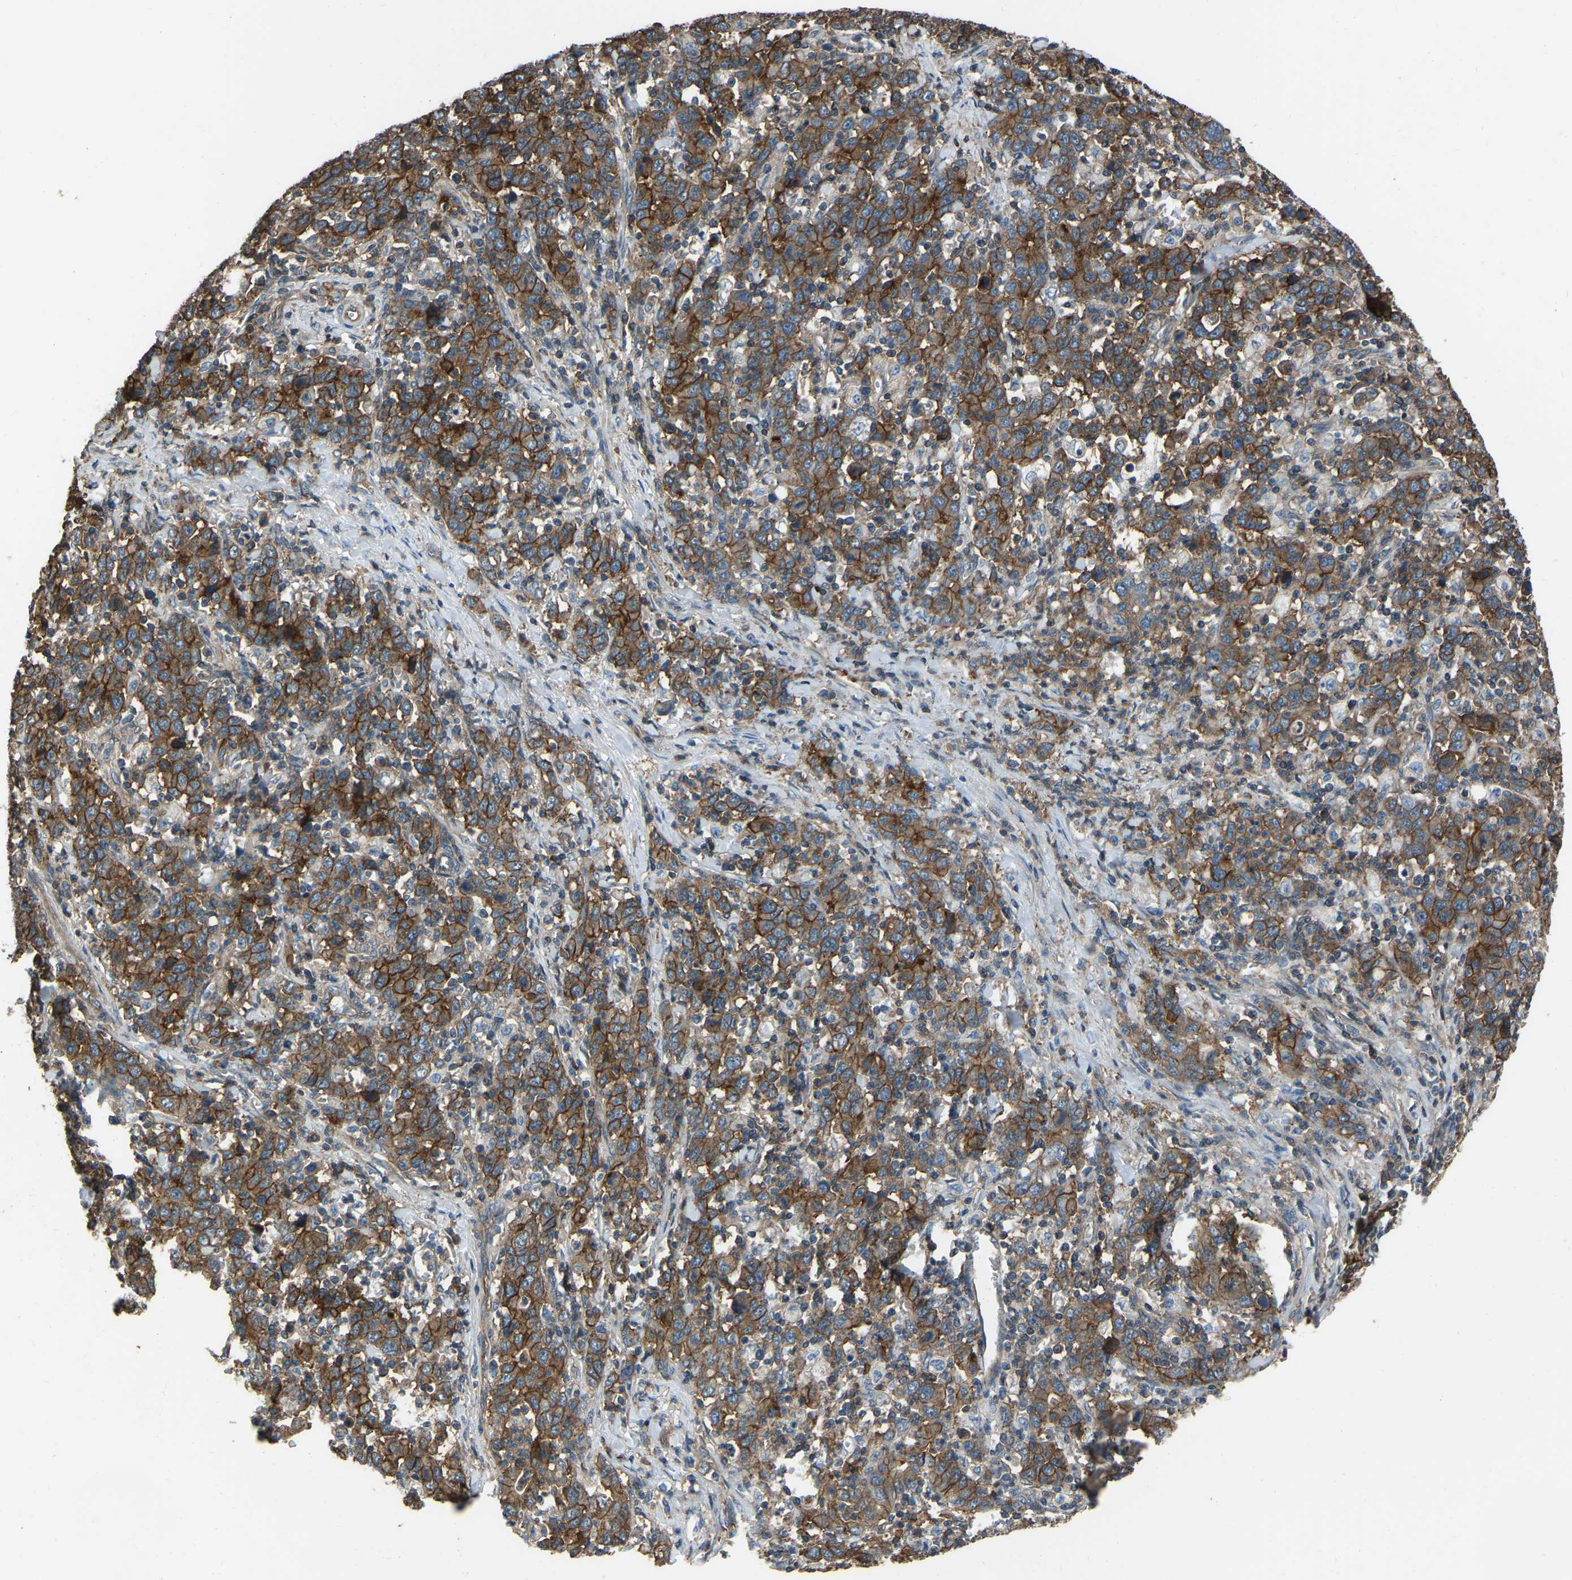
{"staining": {"intensity": "moderate", "quantity": ">75%", "location": "cytoplasmic/membranous"}, "tissue": "stomach cancer", "cell_type": "Tumor cells", "image_type": "cancer", "snomed": [{"axis": "morphology", "description": "Adenocarcinoma, NOS"}, {"axis": "topography", "description": "Stomach, upper"}], "caption": "High-magnification brightfield microscopy of stomach cancer (adenocarcinoma) stained with DAB (3,3'-diaminobenzidine) (brown) and counterstained with hematoxylin (blue). tumor cells exhibit moderate cytoplasmic/membranous staining is seen in approximately>75% of cells. The protein is stained brown, and the nuclei are stained in blue (DAB IHC with brightfield microscopy, high magnification).", "gene": "SLC4A2", "patient": {"sex": "male", "age": 69}}